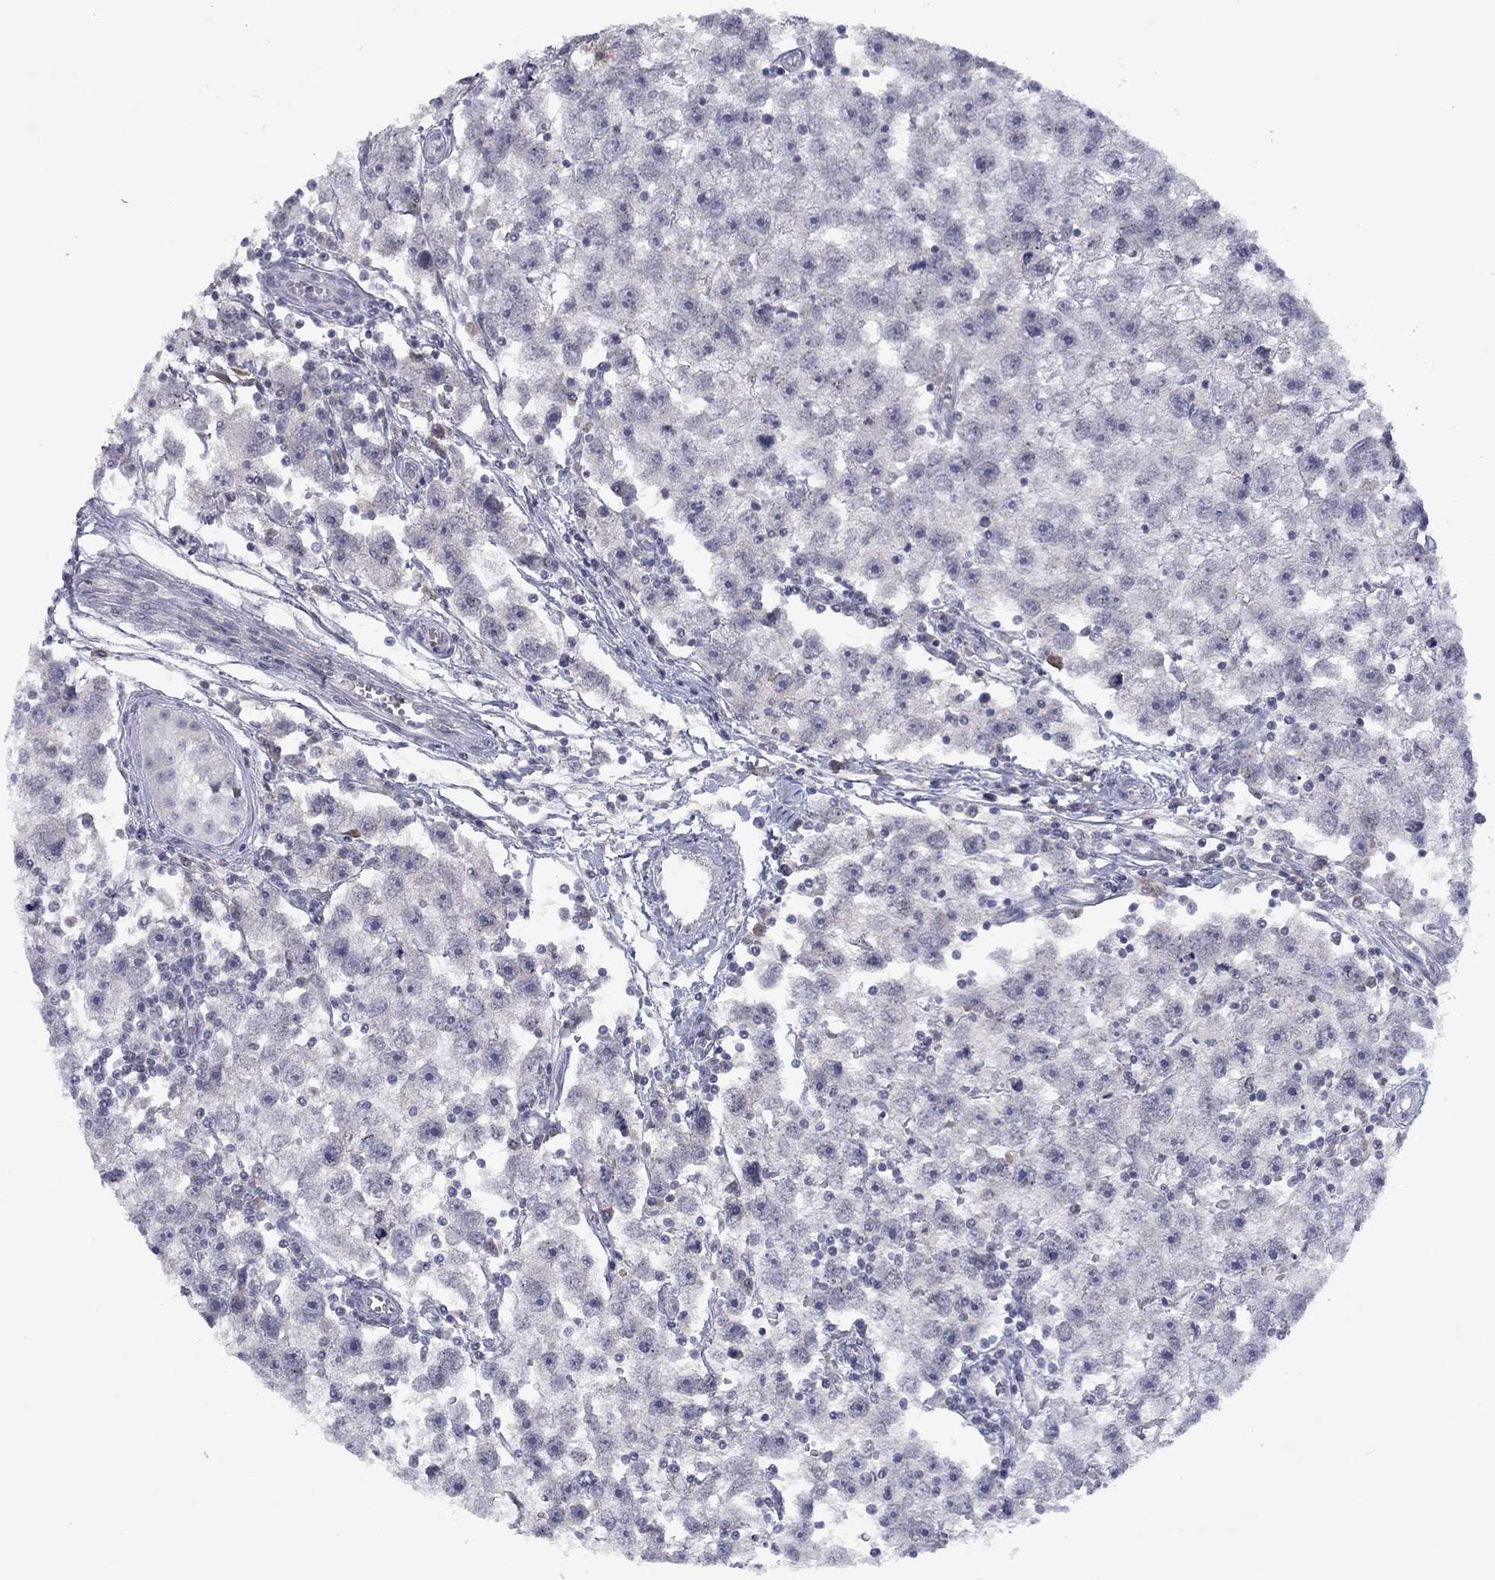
{"staining": {"intensity": "negative", "quantity": "none", "location": "none"}, "tissue": "testis cancer", "cell_type": "Tumor cells", "image_type": "cancer", "snomed": [{"axis": "morphology", "description": "Seminoma, NOS"}, {"axis": "topography", "description": "Testis"}], "caption": "Tumor cells are negative for brown protein staining in testis seminoma. (Immunohistochemistry (ihc), brightfield microscopy, high magnification).", "gene": "CACNA1A", "patient": {"sex": "male", "age": 30}}